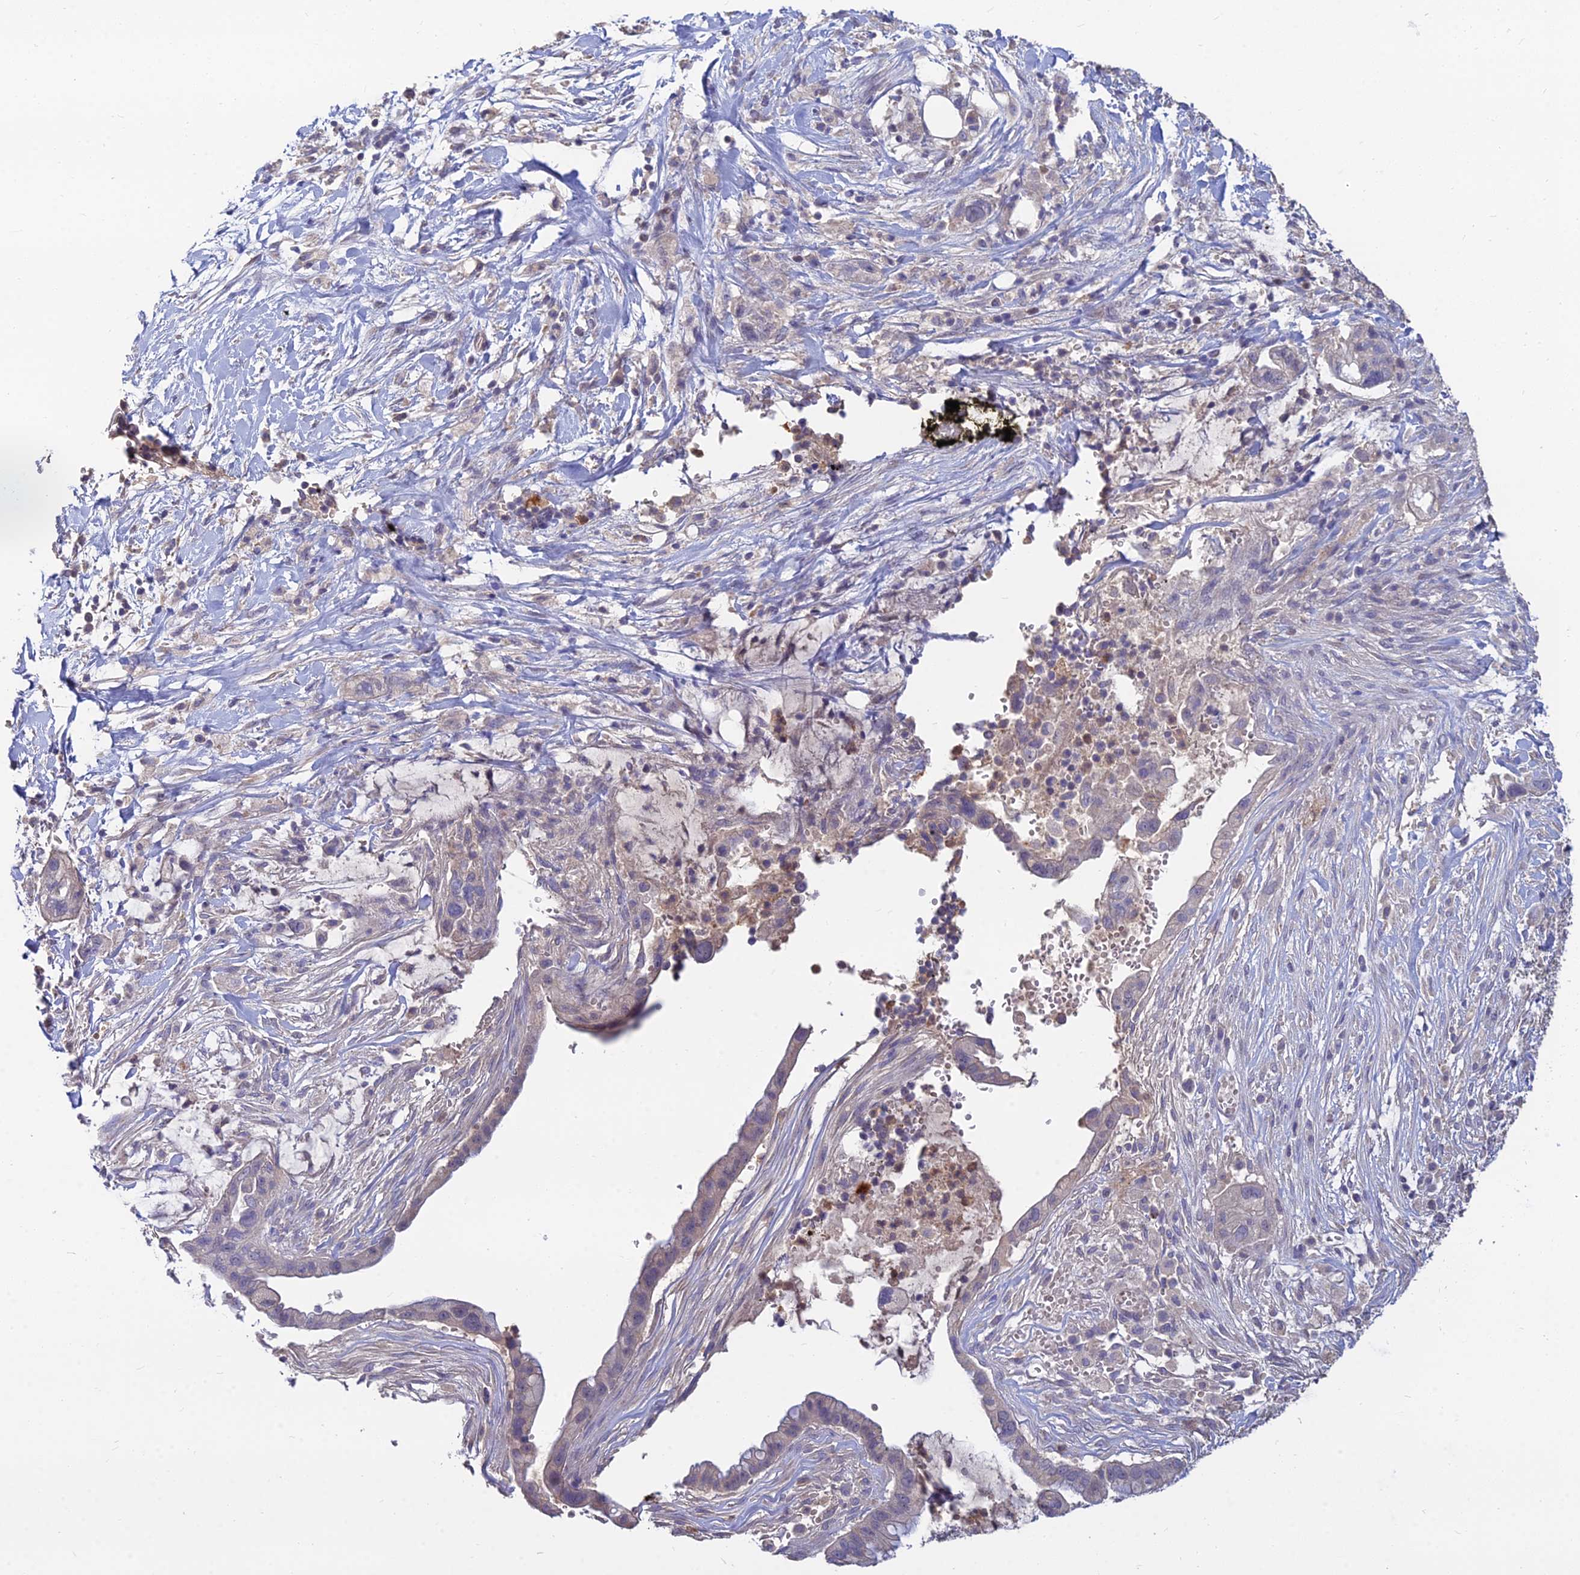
{"staining": {"intensity": "weak", "quantity": "<25%", "location": "cytoplasmic/membranous"}, "tissue": "pancreatic cancer", "cell_type": "Tumor cells", "image_type": "cancer", "snomed": [{"axis": "morphology", "description": "Adenocarcinoma, NOS"}, {"axis": "topography", "description": "Pancreas"}], "caption": "This is an immunohistochemistry image of pancreatic cancer (adenocarcinoma). There is no expression in tumor cells.", "gene": "GOLGA6D", "patient": {"sex": "male", "age": 44}}